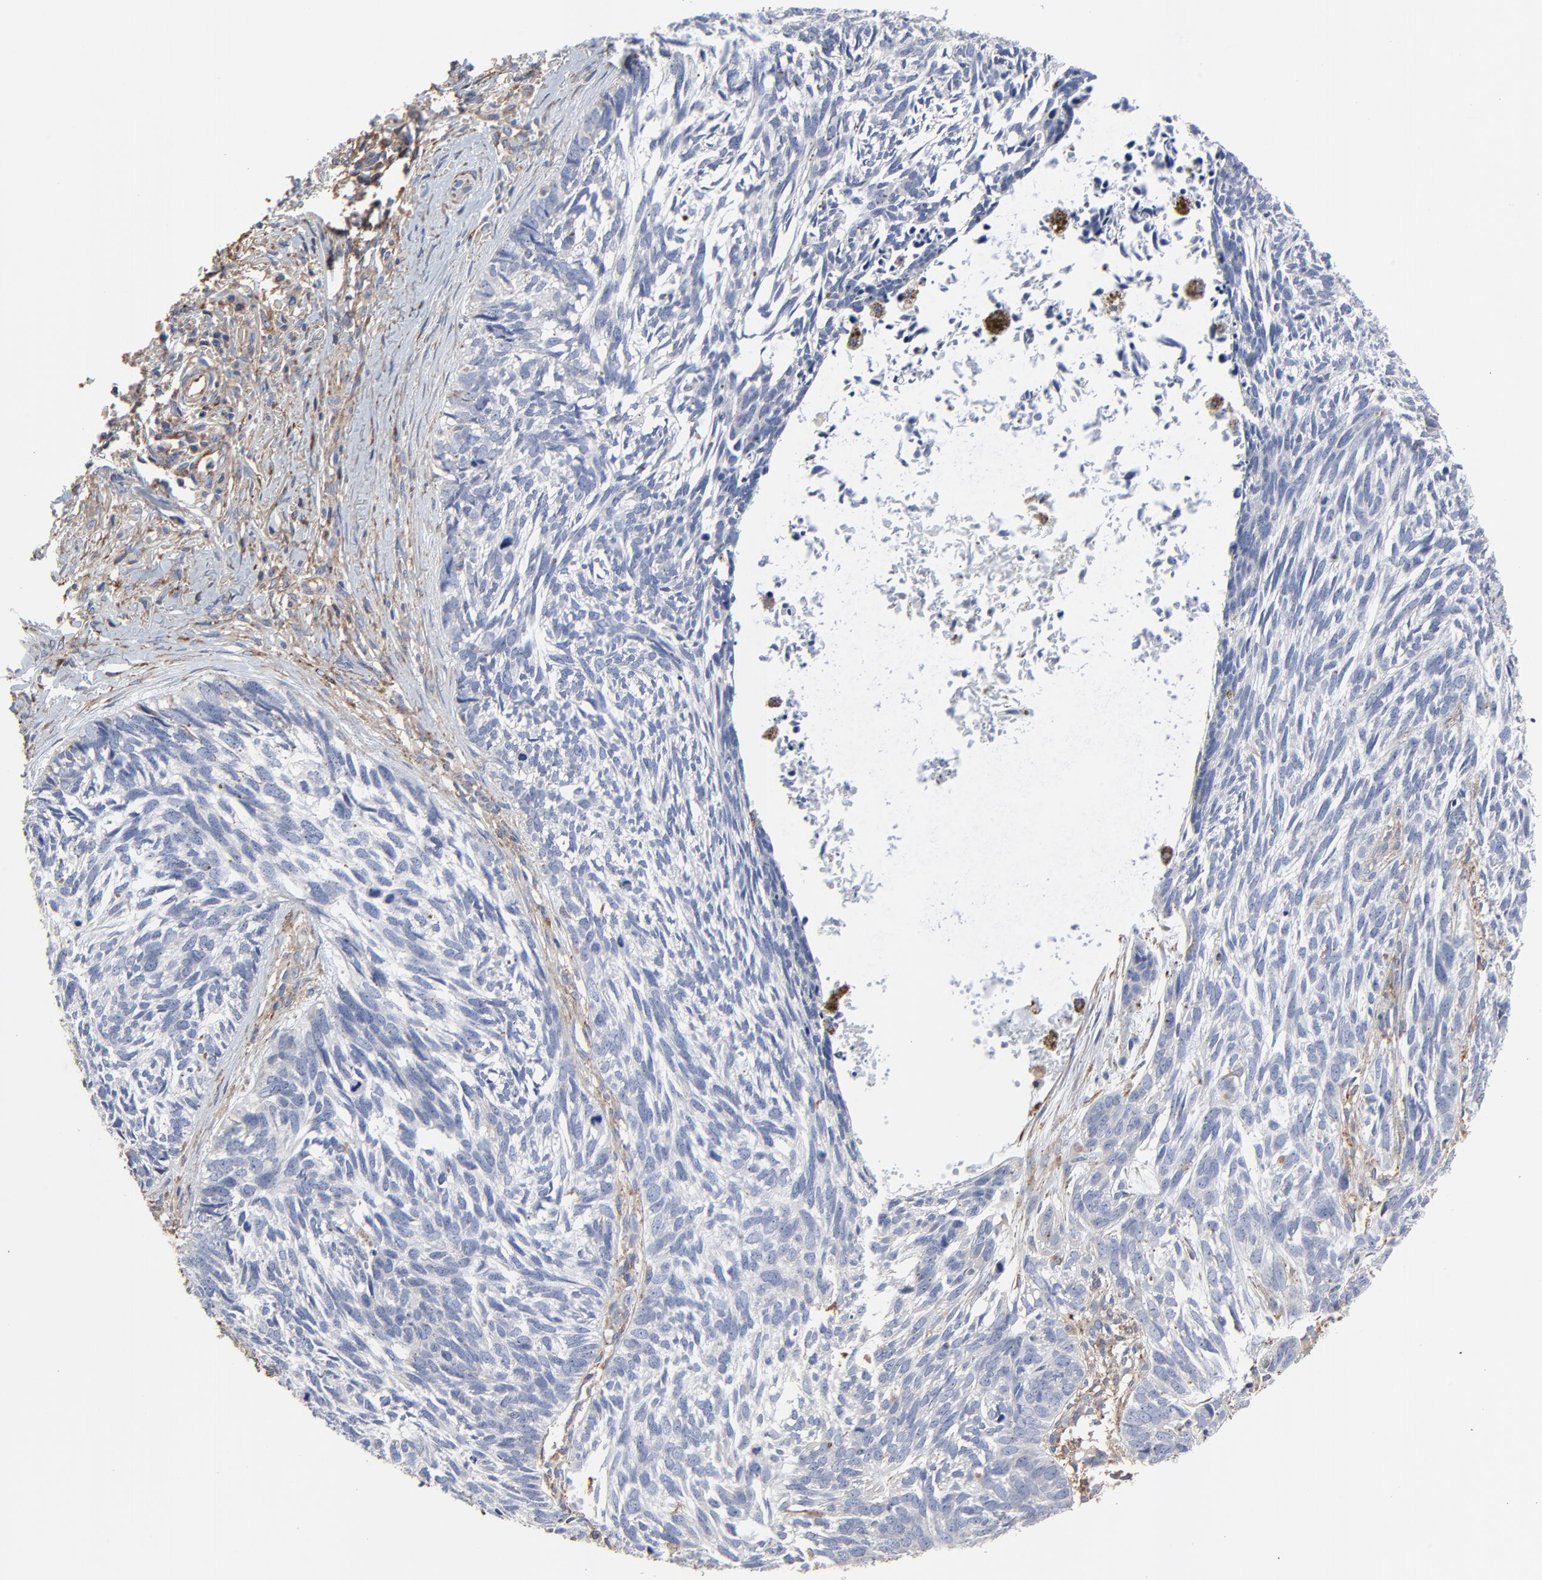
{"staining": {"intensity": "negative", "quantity": "none", "location": "none"}, "tissue": "skin cancer", "cell_type": "Tumor cells", "image_type": "cancer", "snomed": [{"axis": "morphology", "description": "Basal cell carcinoma"}, {"axis": "topography", "description": "Skin"}], "caption": "Immunohistochemistry micrograph of human skin cancer stained for a protein (brown), which reveals no positivity in tumor cells.", "gene": "NXF3", "patient": {"sex": "male", "age": 63}}